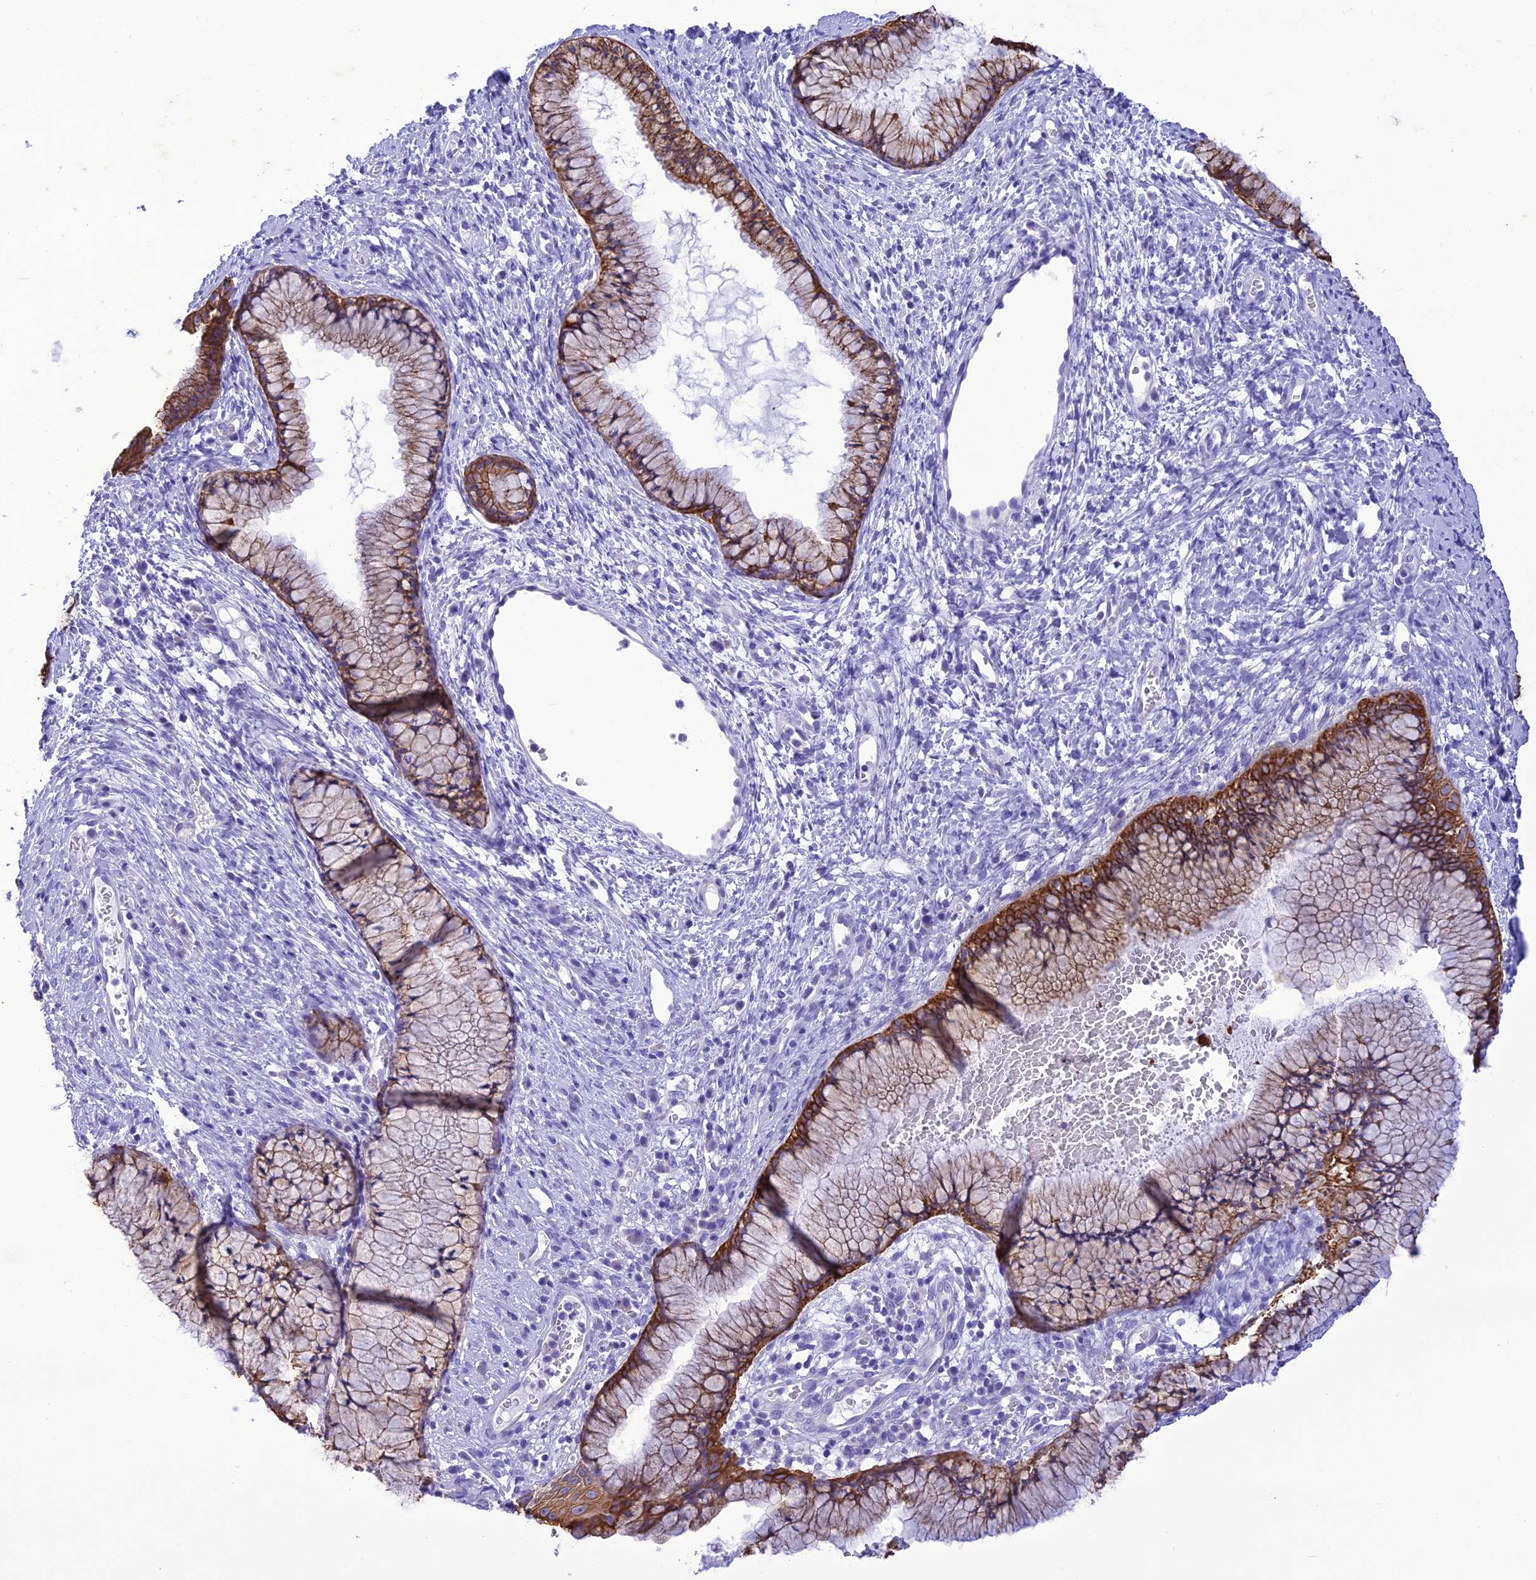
{"staining": {"intensity": "strong", "quantity": ">75%", "location": "cytoplasmic/membranous"}, "tissue": "cervix", "cell_type": "Glandular cells", "image_type": "normal", "snomed": [{"axis": "morphology", "description": "Normal tissue, NOS"}, {"axis": "topography", "description": "Cervix"}], "caption": "DAB (3,3'-diaminobenzidine) immunohistochemical staining of unremarkable cervix reveals strong cytoplasmic/membranous protein staining in approximately >75% of glandular cells.", "gene": "VPS52", "patient": {"sex": "female", "age": 42}}